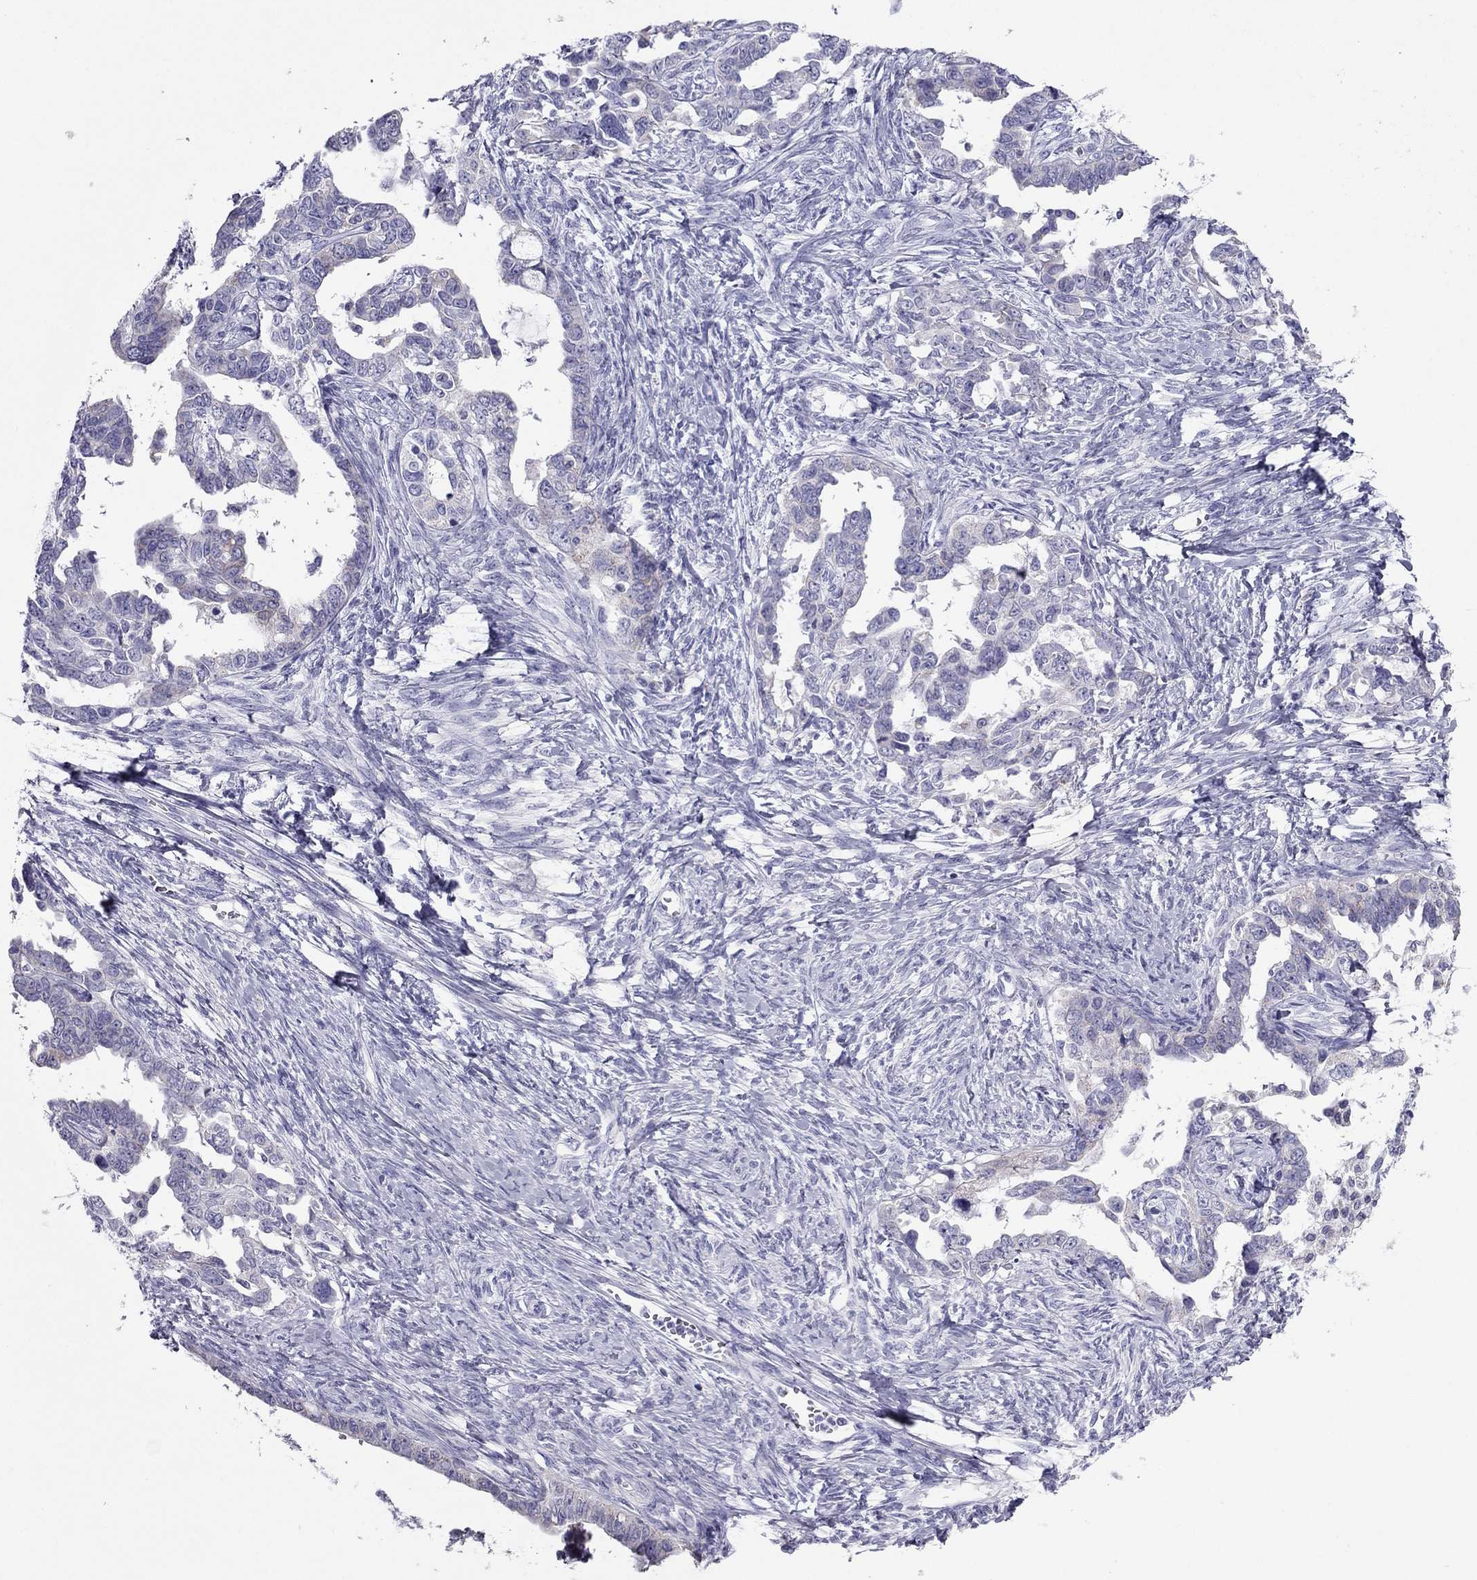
{"staining": {"intensity": "negative", "quantity": "none", "location": "none"}, "tissue": "ovarian cancer", "cell_type": "Tumor cells", "image_type": "cancer", "snomed": [{"axis": "morphology", "description": "Cystadenocarcinoma, serous, NOS"}, {"axis": "topography", "description": "Ovary"}], "caption": "Human ovarian cancer (serous cystadenocarcinoma) stained for a protein using immunohistochemistry (IHC) exhibits no expression in tumor cells.", "gene": "MAEL", "patient": {"sex": "female", "age": 69}}